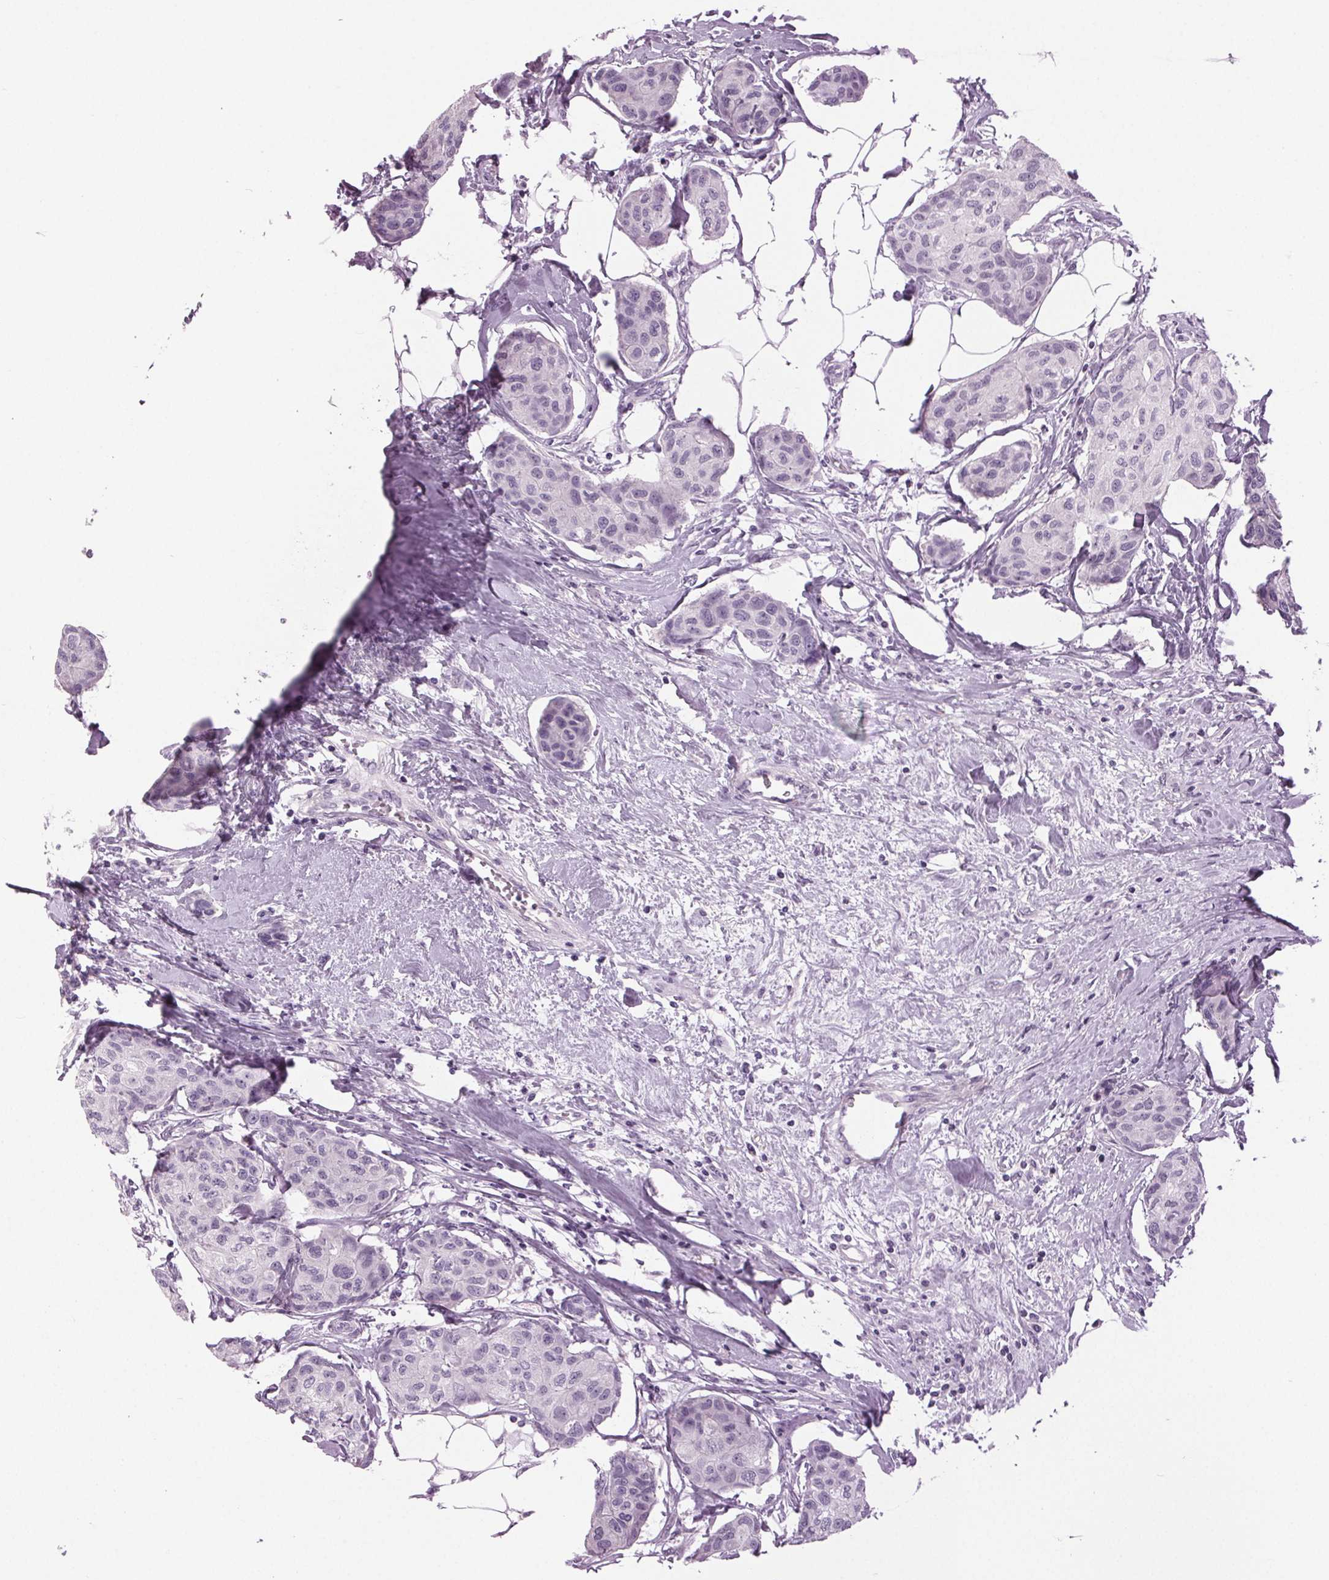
{"staining": {"intensity": "negative", "quantity": "none", "location": "none"}, "tissue": "breast cancer", "cell_type": "Tumor cells", "image_type": "cancer", "snomed": [{"axis": "morphology", "description": "Duct carcinoma"}, {"axis": "topography", "description": "Breast"}], "caption": "There is no significant positivity in tumor cells of breast cancer (invasive ductal carcinoma).", "gene": "DNAH12", "patient": {"sex": "female", "age": 80}}